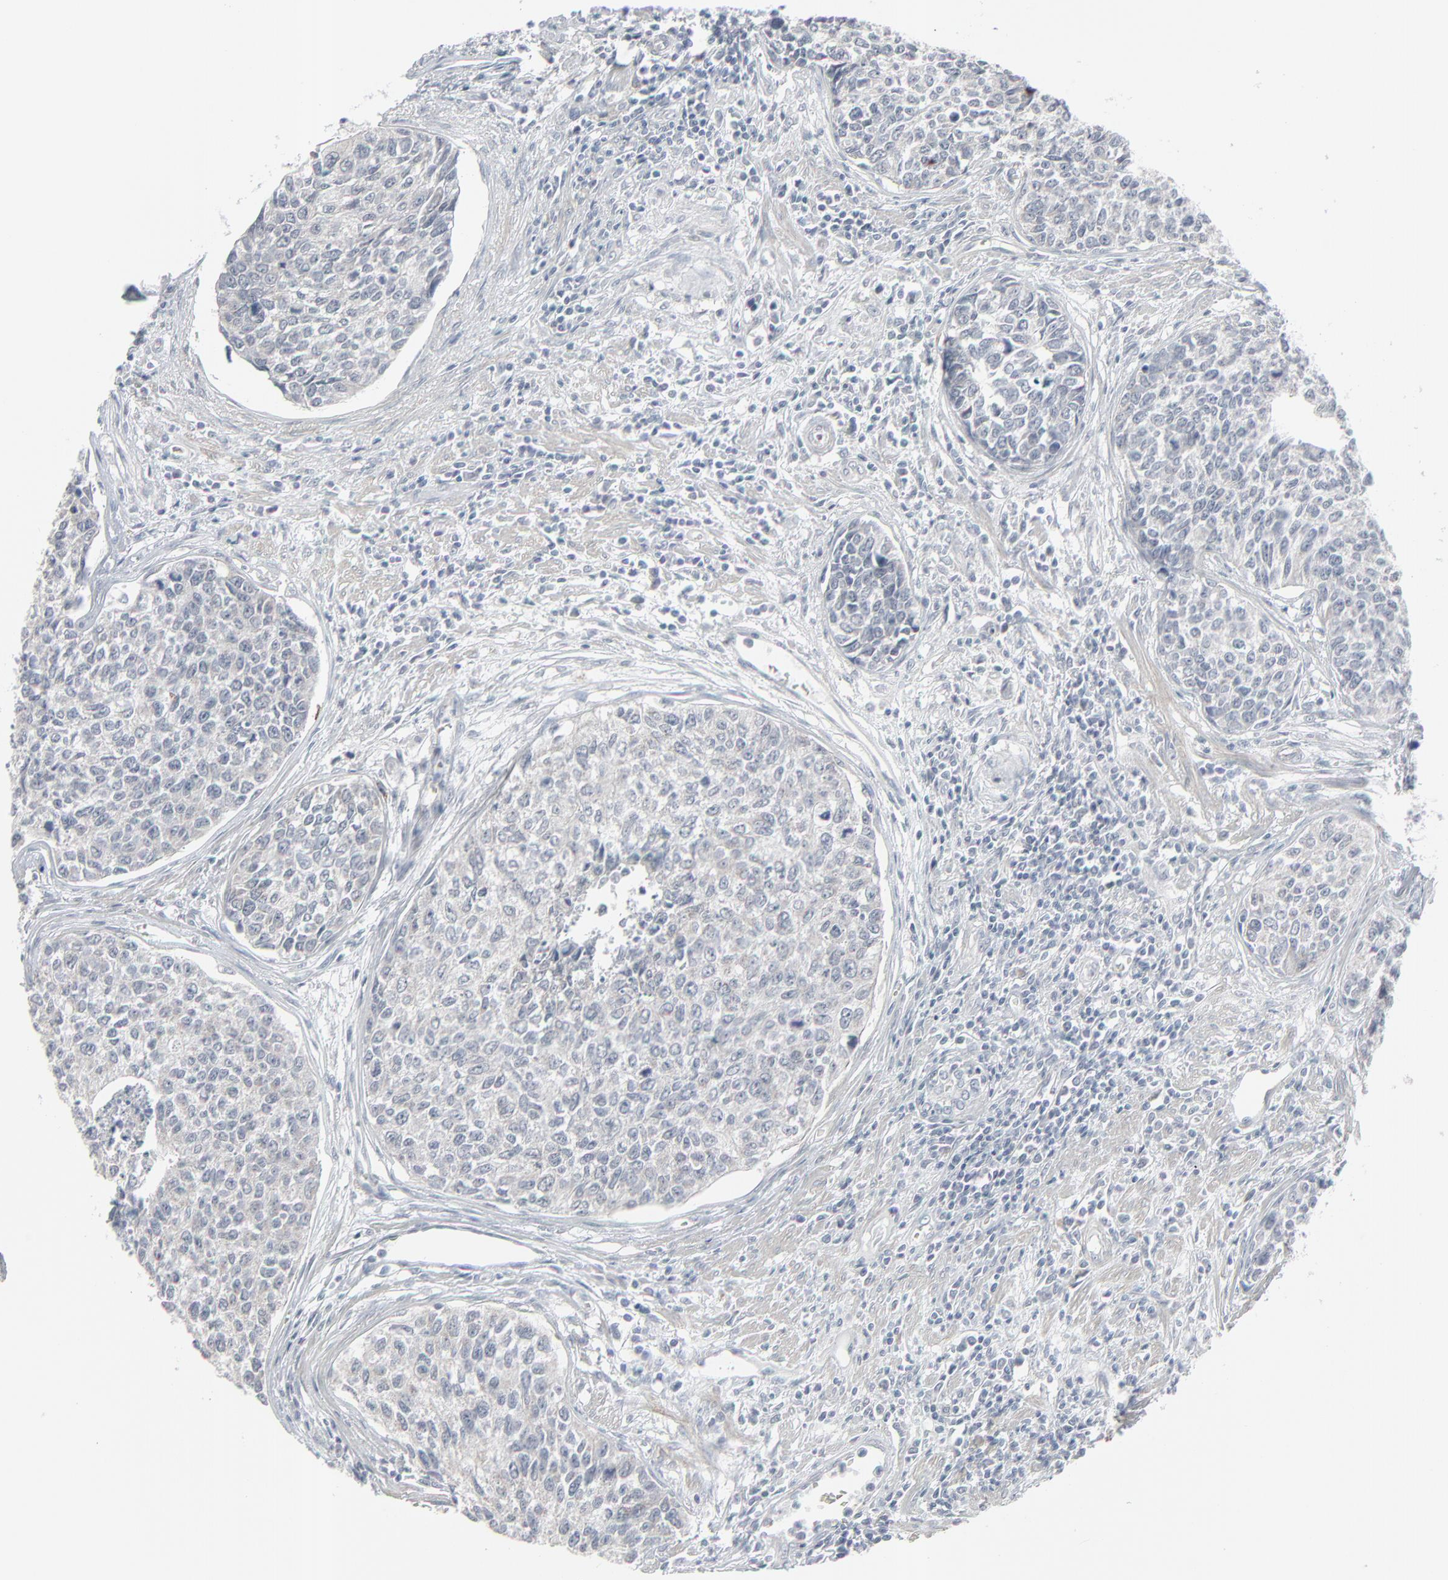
{"staining": {"intensity": "negative", "quantity": "none", "location": "none"}, "tissue": "urothelial cancer", "cell_type": "Tumor cells", "image_type": "cancer", "snomed": [{"axis": "morphology", "description": "Urothelial carcinoma, High grade"}, {"axis": "topography", "description": "Urinary bladder"}], "caption": "Tumor cells show no significant protein positivity in urothelial cancer.", "gene": "NEUROD1", "patient": {"sex": "male", "age": 81}}